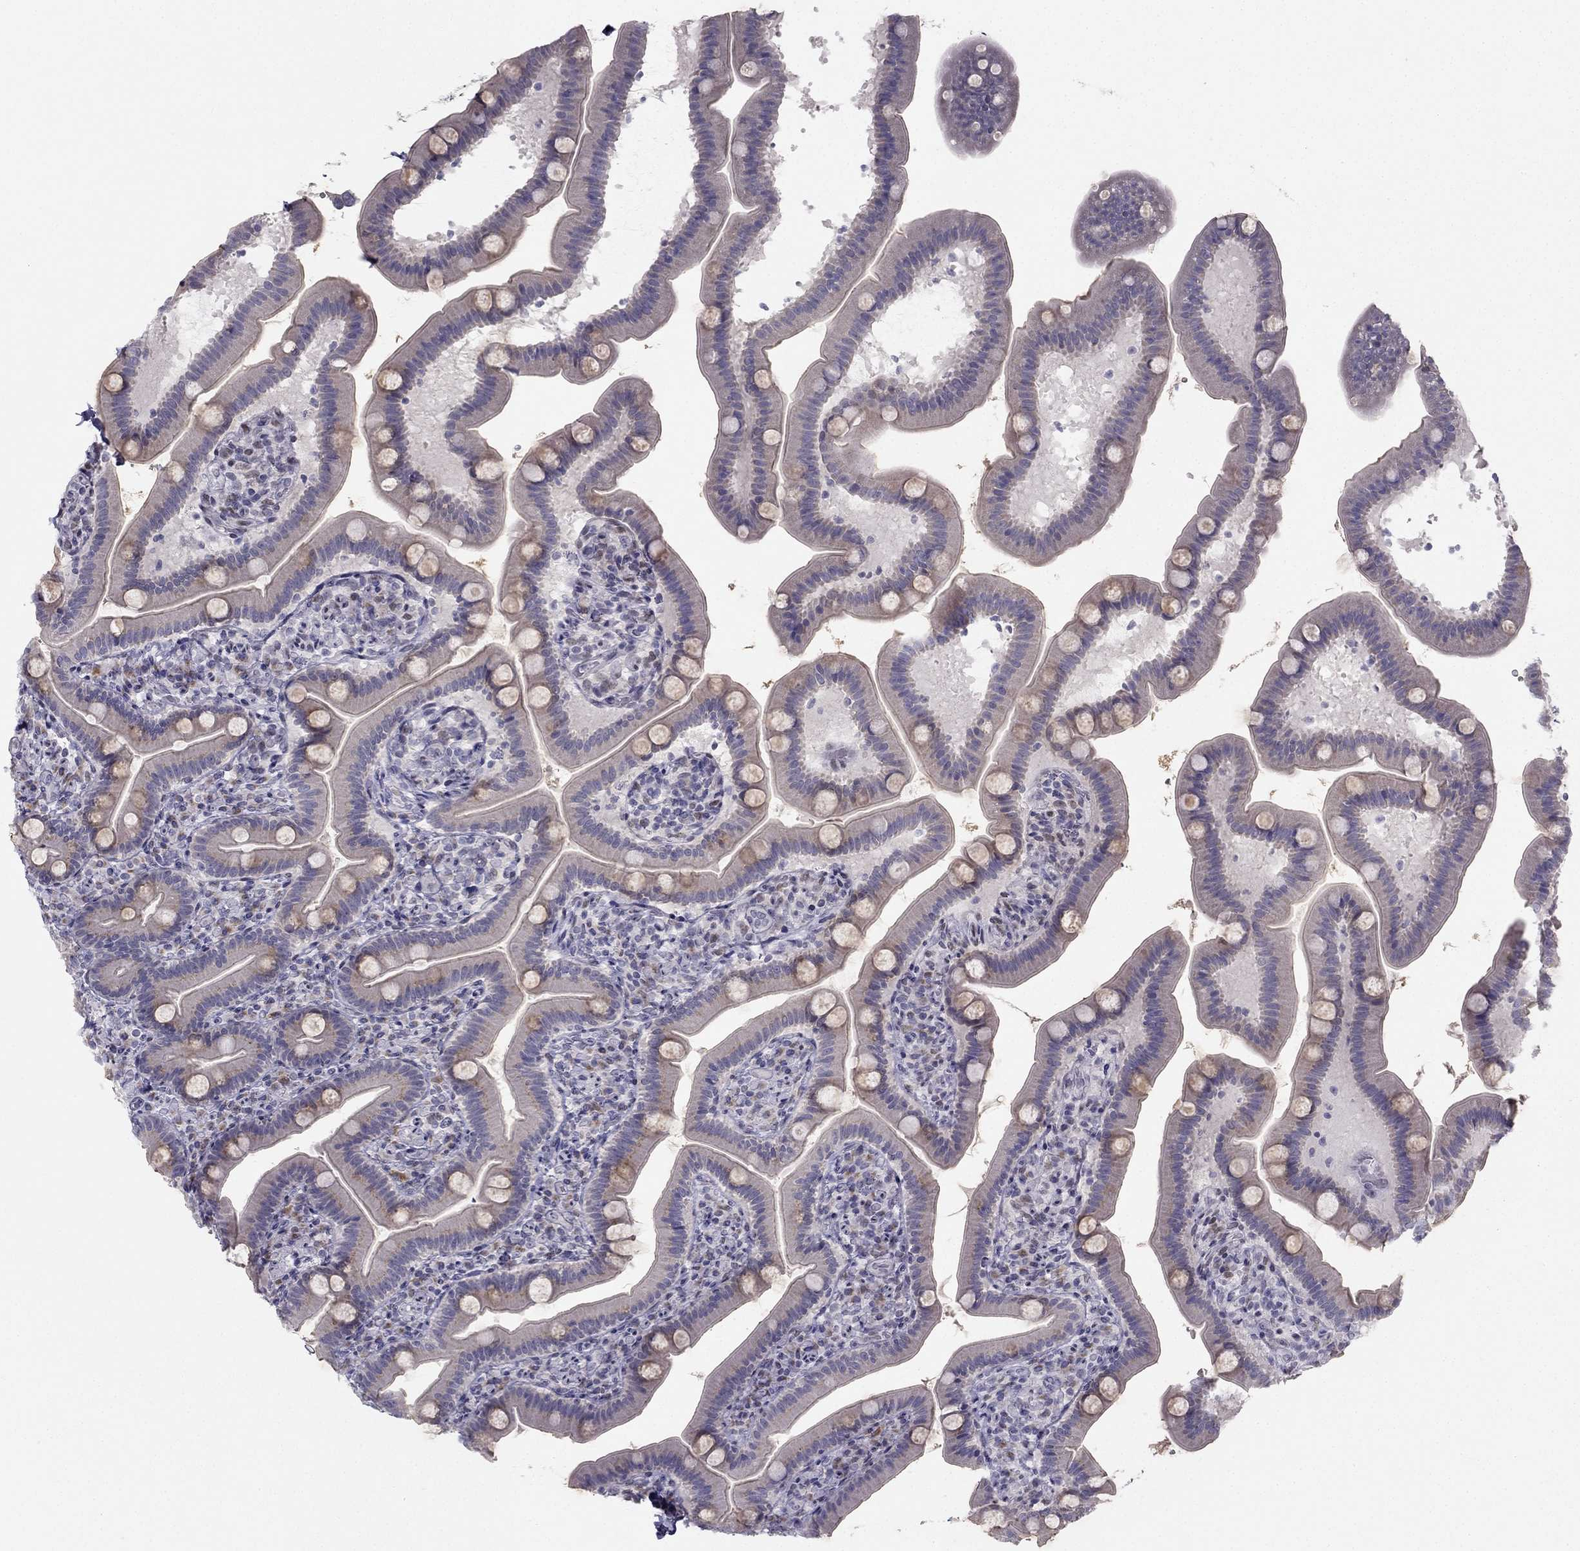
{"staining": {"intensity": "weak", "quantity": "25%-75%", "location": "cytoplasmic/membranous"}, "tissue": "small intestine", "cell_type": "Glandular cells", "image_type": "normal", "snomed": [{"axis": "morphology", "description": "Normal tissue, NOS"}, {"axis": "topography", "description": "Small intestine"}], "caption": "Benign small intestine was stained to show a protein in brown. There is low levels of weak cytoplasmic/membranous staining in approximately 25%-75% of glandular cells.", "gene": "TRPS1", "patient": {"sex": "male", "age": 66}}